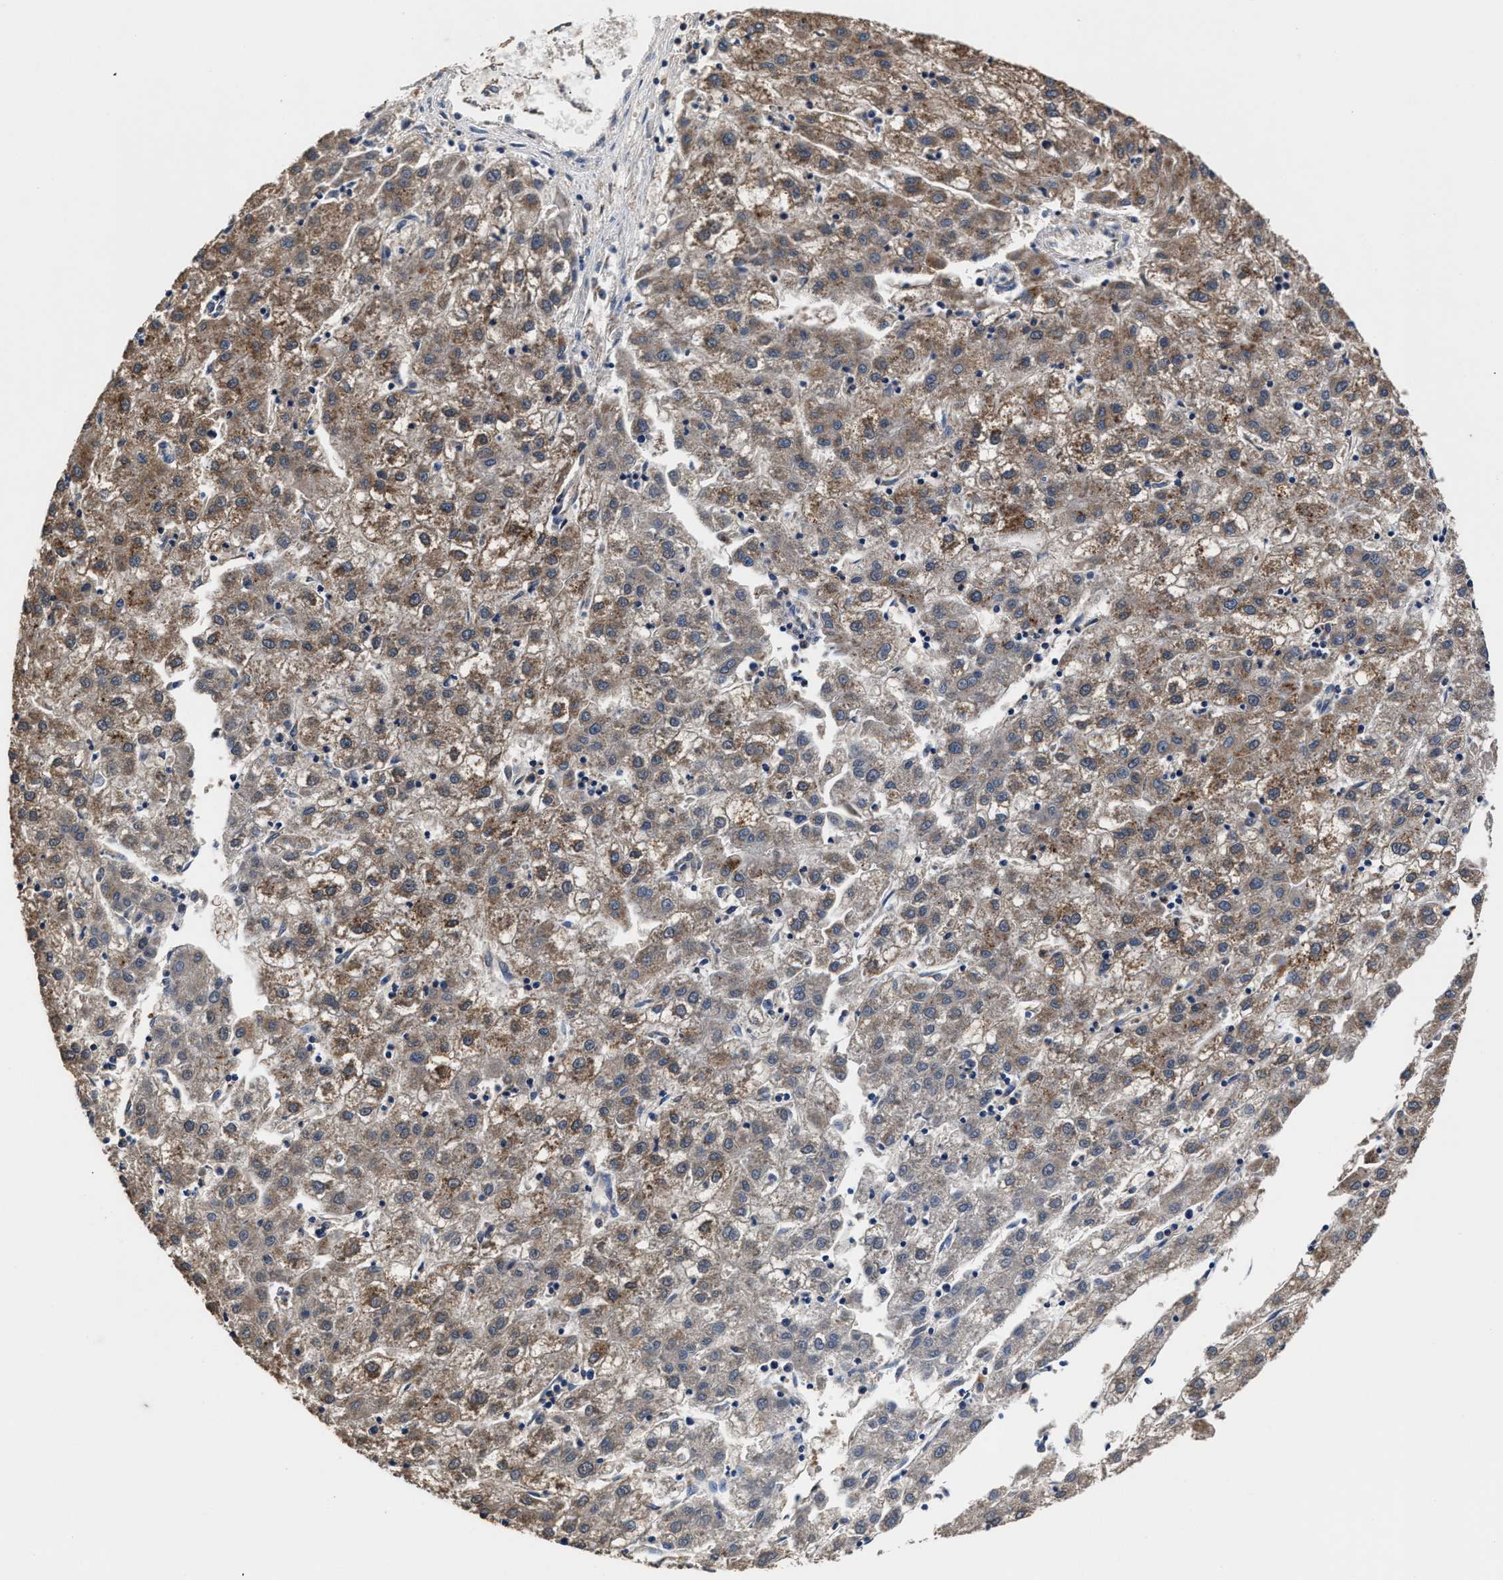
{"staining": {"intensity": "weak", "quantity": ">75%", "location": "cytoplasmic/membranous"}, "tissue": "liver cancer", "cell_type": "Tumor cells", "image_type": "cancer", "snomed": [{"axis": "morphology", "description": "Carcinoma, Hepatocellular, NOS"}, {"axis": "topography", "description": "Liver"}], "caption": "This is an image of immunohistochemistry (IHC) staining of liver cancer (hepatocellular carcinoma), which shows weak expression in the cytoplasmic/membranous of tumor cells.", "gene": "ACLY", "patient": {"sex": "male", "age": 72}}